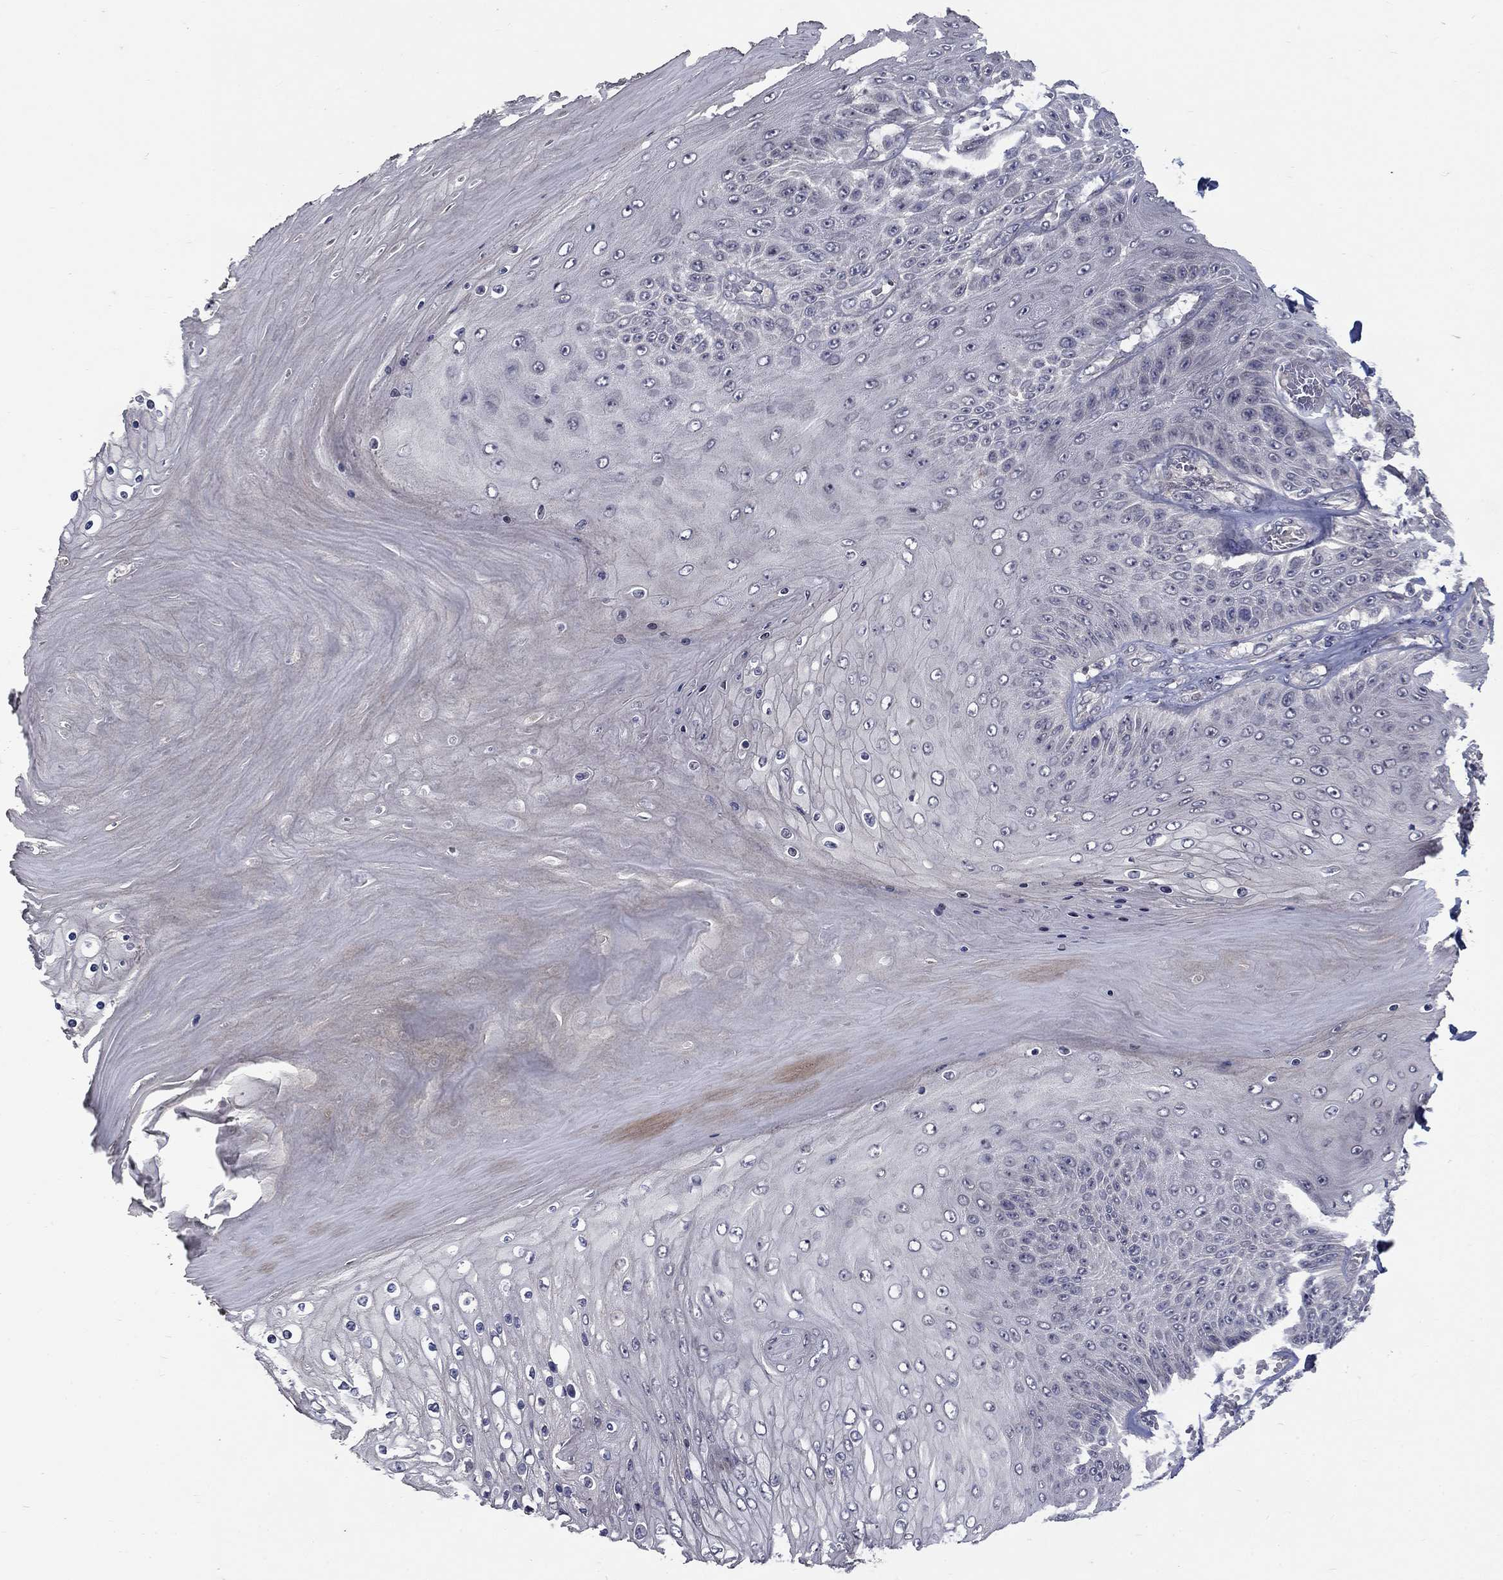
{"staining": {"intensity": "negative", "quantity": "none", "location": "none"}, "tissue": "skin cancer", "cell_type": "Tumor cells", "image_type": "cancer", "snomed": [{"axis": "morphology", "description": "Squamous cell carcinoma, NOS"}, {"axis": "topography", "description": "Skin"}], "caption": "A histopathology image of skin cancer stained for a protein displays no brown staining in tumor cells.", "gene": "FAM3B", "patient": {"sex": "male", "age": 62}}